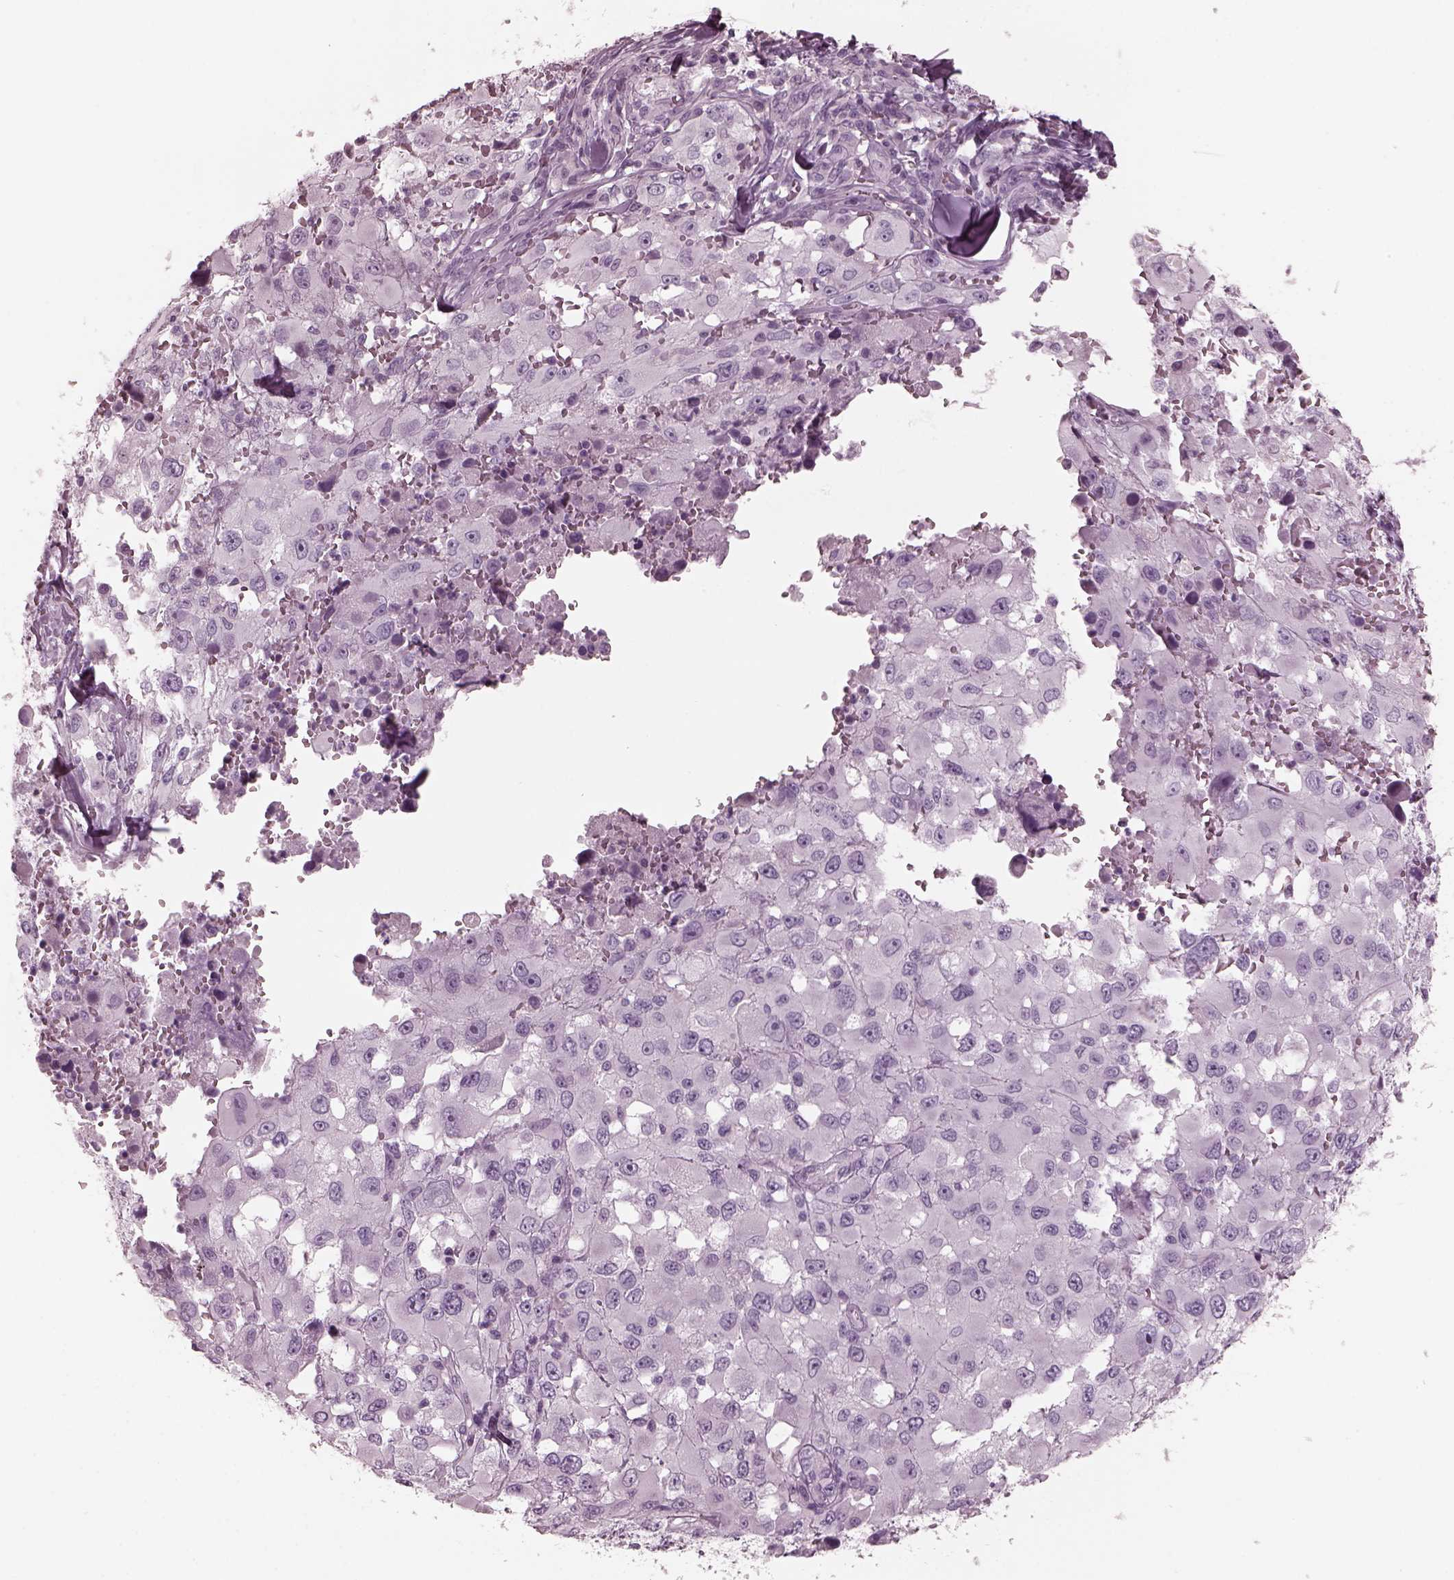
{"staining": {"intensity": "negative", "quantity": "none", "location": "none"}, "tissue": "melanoma", "cell_type": "Tumor cells", "image_type": "cancer", "snomed": [{"axis": "morphology", "description": "Malignant melanoma, Metastatic site"}, {"axis": "topography", "description": "Lymph node"}], "caption": "Protein analysis of melanoma reveals no significant expression in tumor cells.", "gene": "RCVRN", "patient": {"sex": "male", "age": 50}}